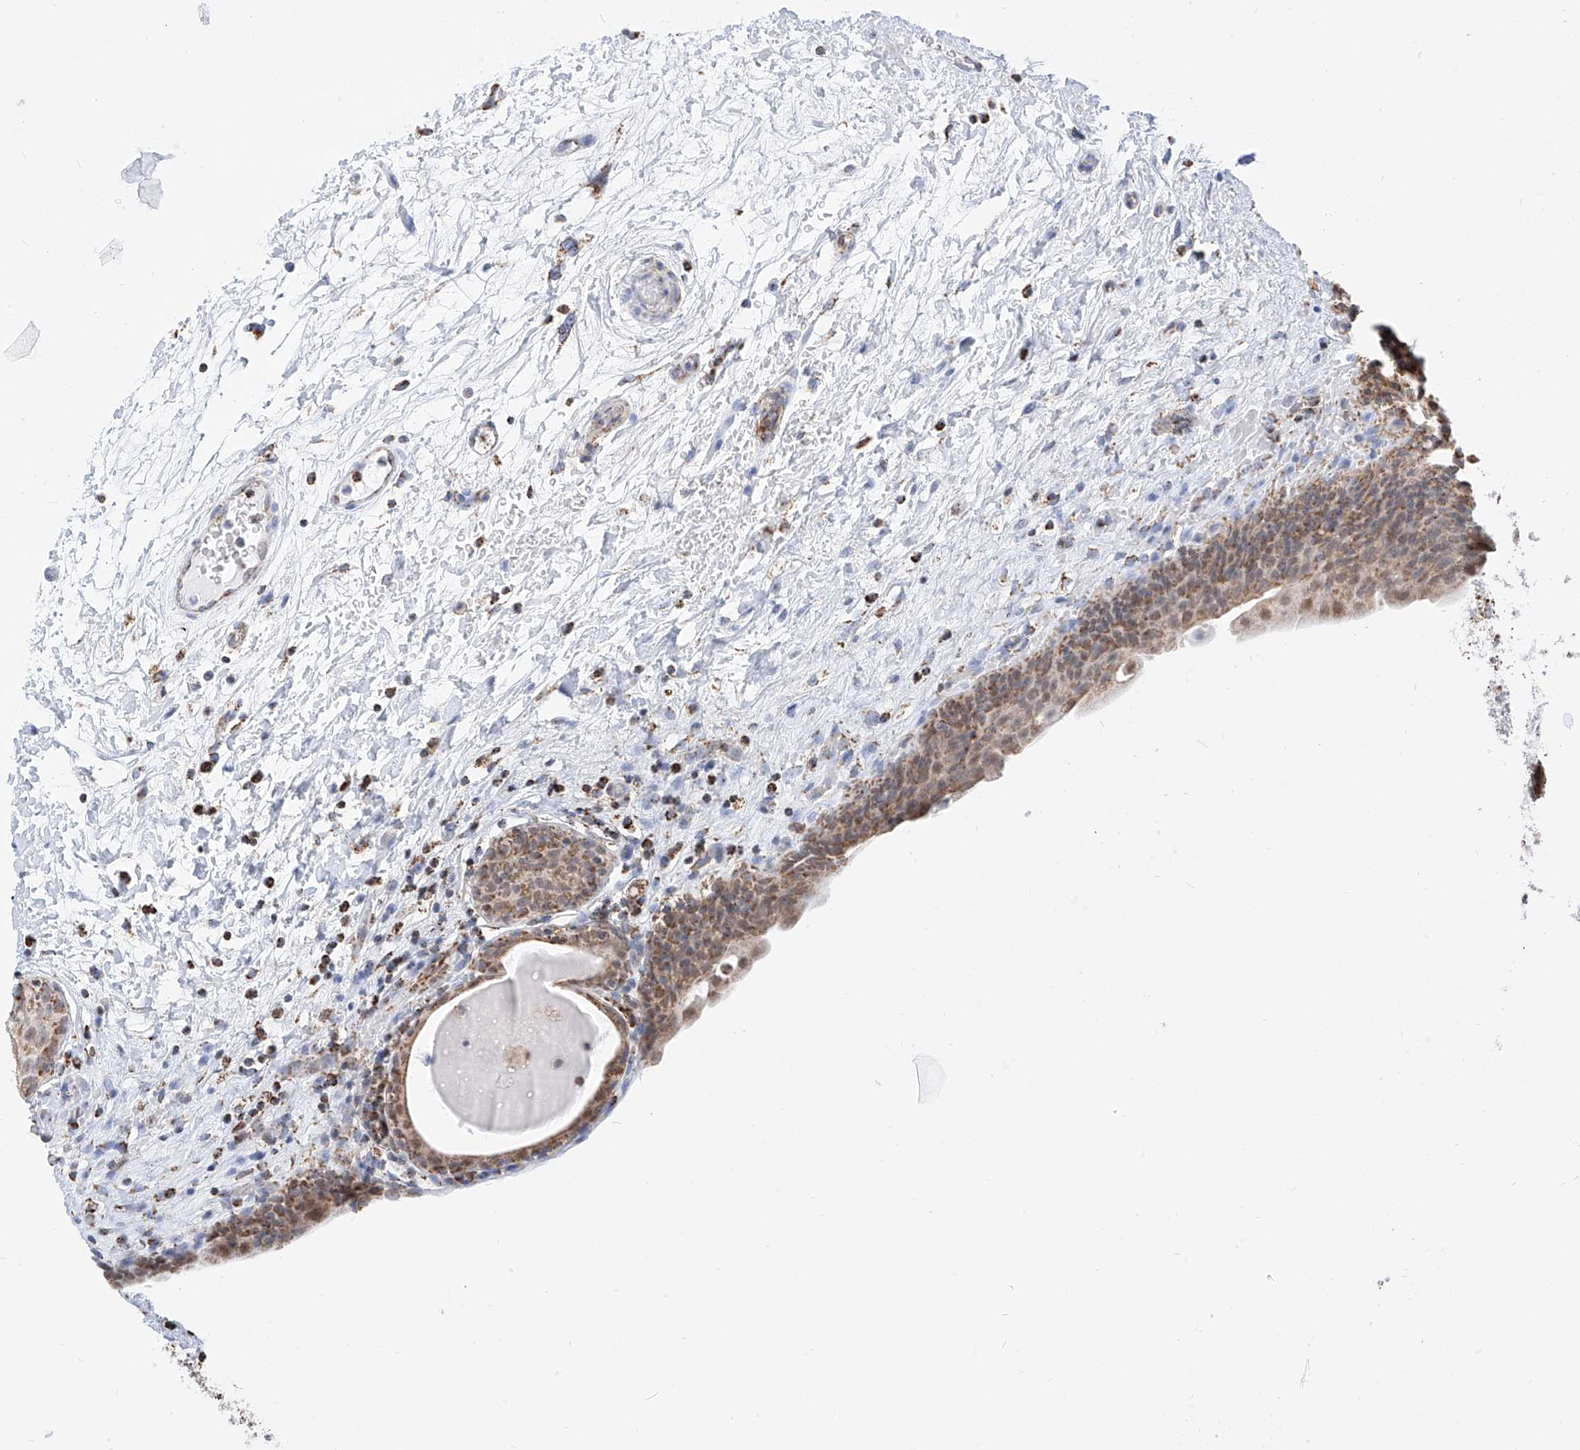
{"staining": {"intensity": "moderate", "quantity": ">75%", "location": "cytoplasmic/membranous,nuclear"}, "tissue": "urinary bladder", "cell_type": "Urothelial cells", "image_type": "normal", "snomed": [{"axis": "morphology", "description": "Normal tissue, NOS"}, {"axis": "topography", "description": "Urinary bladder"}], "caption": "An immunohistochemistry (IHC) image of normal tissue is shown. Protein staining in brown labels moderate cytoplasmic/membranous,nuclear positivity in urinary bladder within urothelial cells. The staining is performed using DAB brown chromogen to label protein expression. The nuclei are counter-stained blue using hematoxylin.", "gene": "NALCN", "patient": {"sex": "male", "age": 83}}